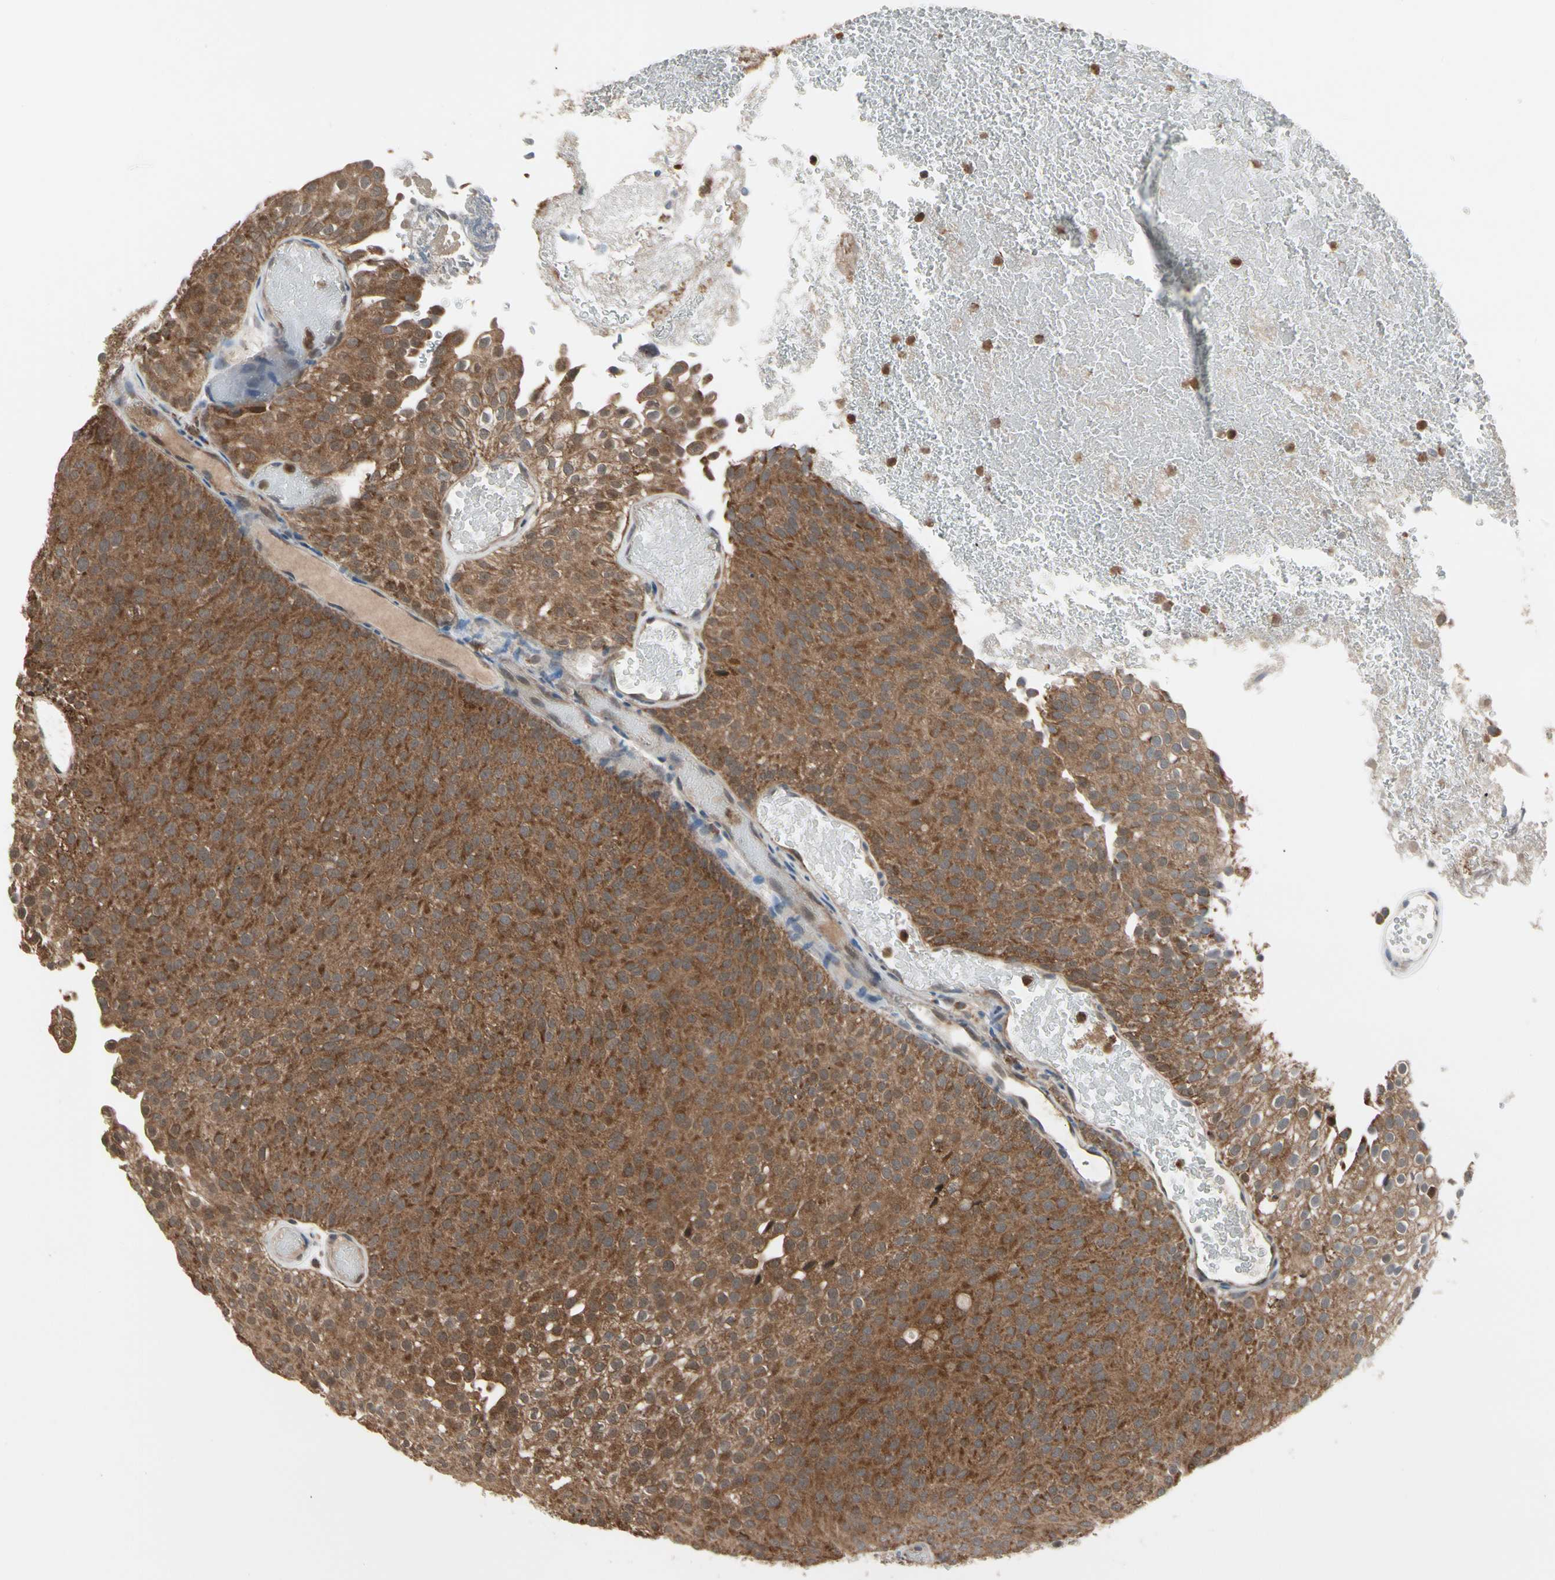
{"staining": {"intensity": "strong", "quantity": ">75%", "location": "cytoplasmic/membranous"}, "tissue": "urothelial cancer", "cell_type": "Tumor cells", "image_type": "cancer", "snomed": [{"axis": "morphology", "description": "Urothelial carcinoma, Low grade"}, {"axis": "topography", "description": "Urinary bladder"}], "caption": "Urothelial cancer stained for a protein (brown) shows strong cytoplasmic/membranous positive staining in approximately >75% of tumor cells.", "gene": "MTHFS", "patient": {"sex": "male", "age": 78}}